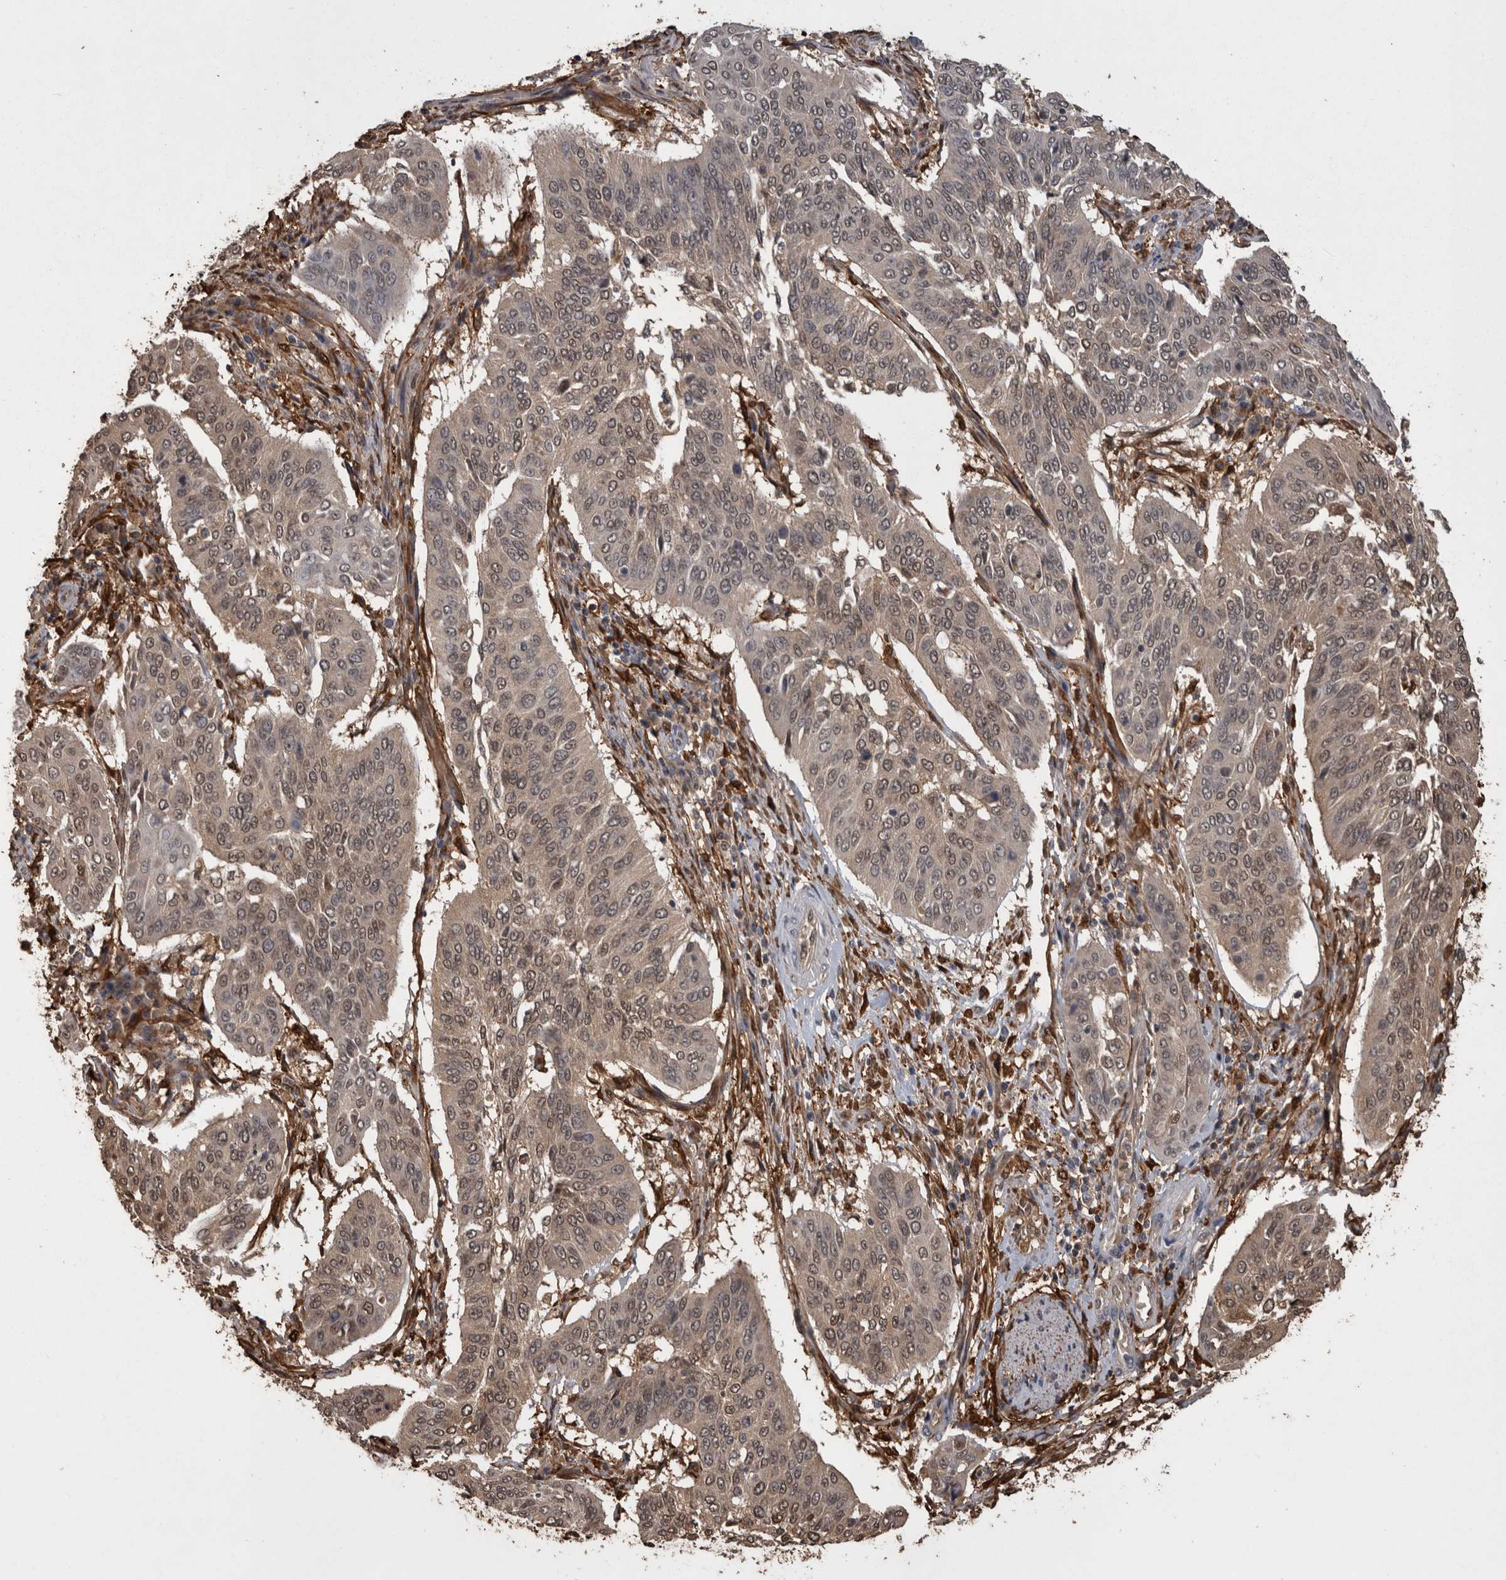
{"staining": {"intensity": "weak", "quantity": "<25%", "location": "nuclear"}, "tissue": "cervical cancer", "cell_type": "Tumor cells", "image_type": "cancer", "snomed": [{"axis": "morphology", "description": "Normal tissue, NOS"}, {"axis": "morphology", "description": "Squamous cell carcinoma, NOS"}, {"axis": "topography", "description": "Cervix"}], "caption": "Cervical squamous cell carcinoma stained for a protein using immunohistochemistry (IHC) exhibits no positivity tumor cells.", "gene": "LXN", "patient": {"sex": "female", "age": 39}}